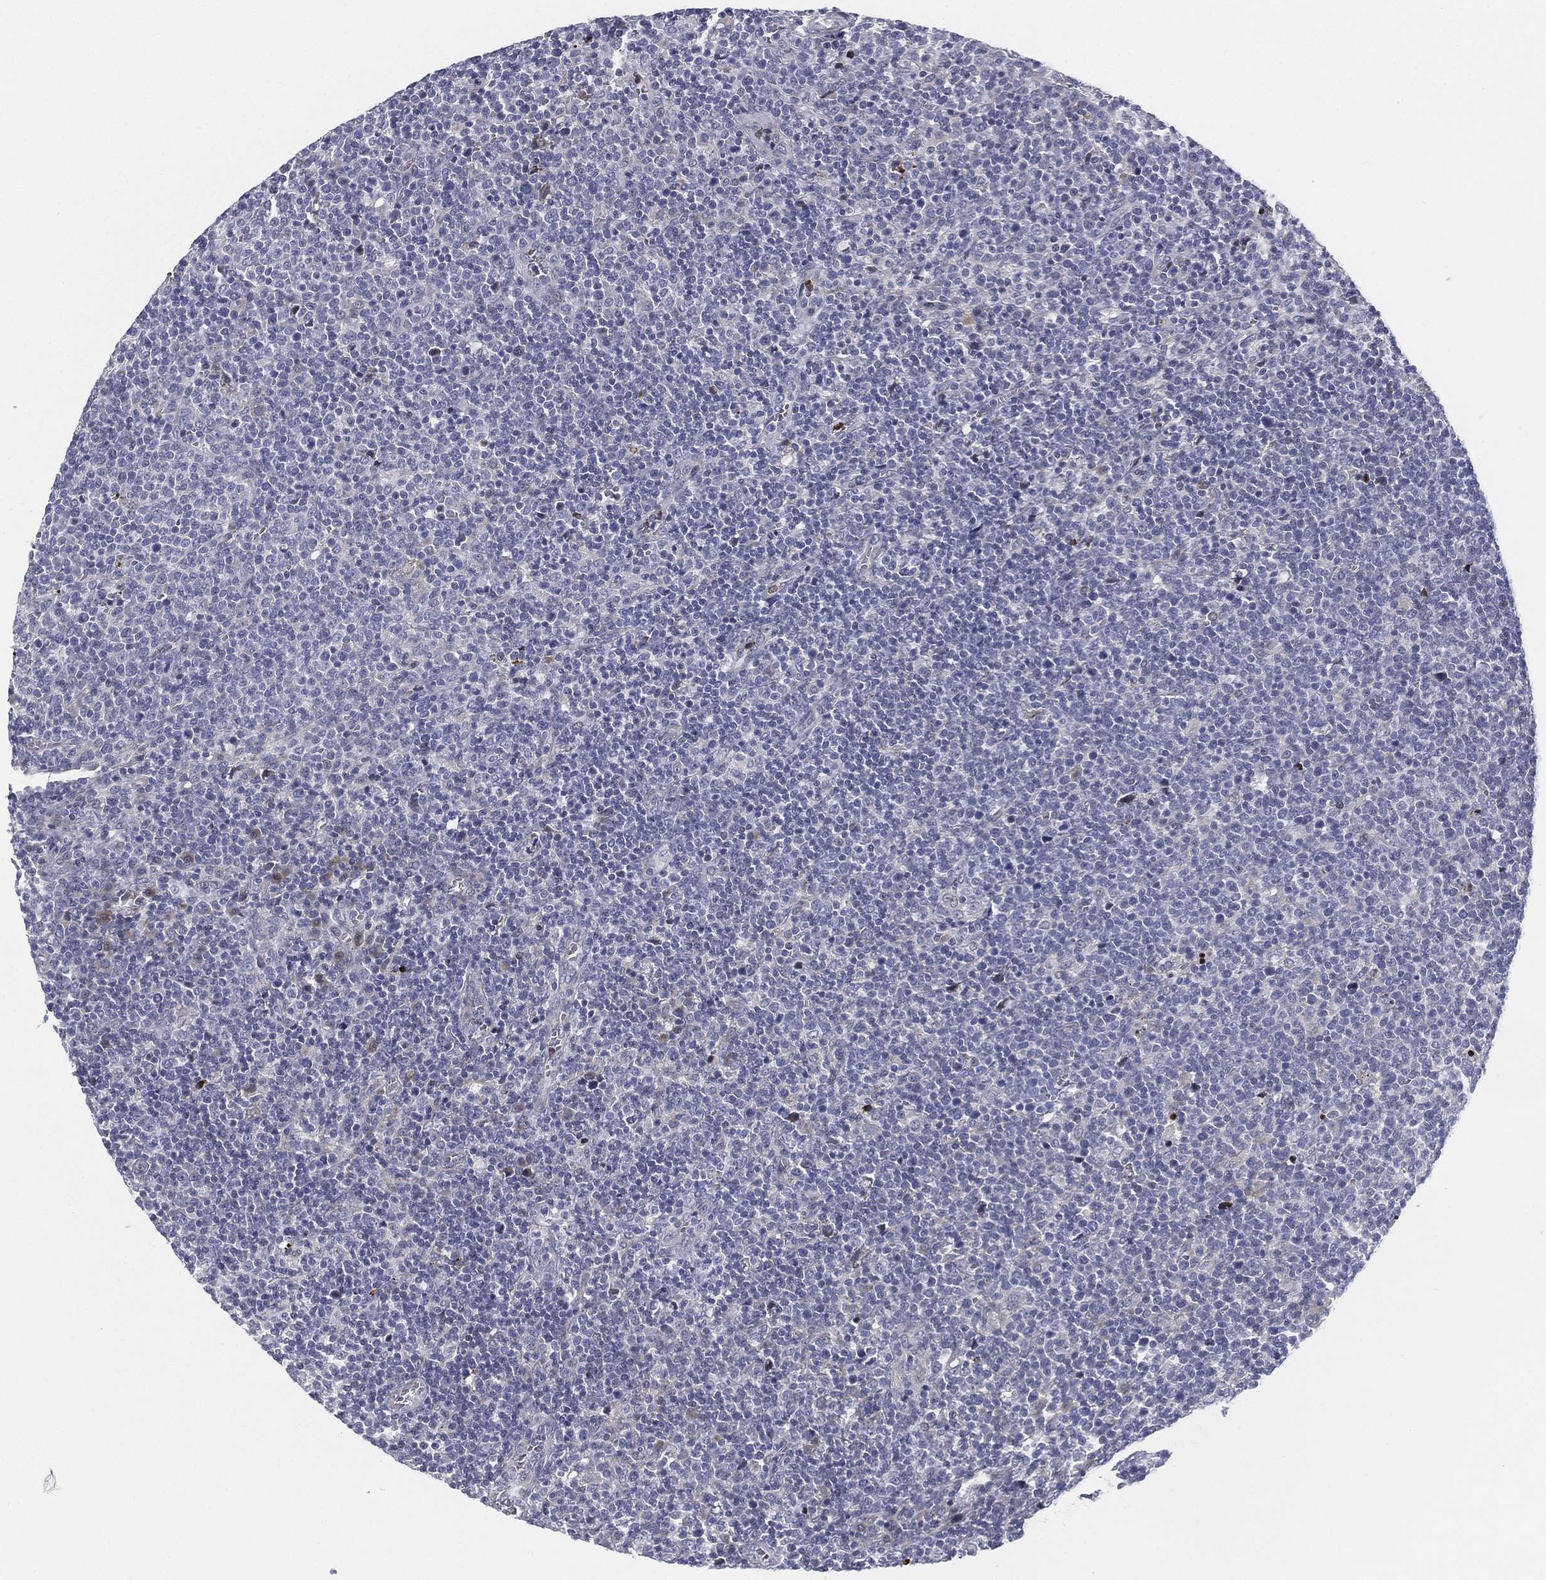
{"staining": {"intensity": "negative", "quantity": "none", "location": "none"}, "tissue": "lymphoma", "cell_type": "Tumor cells", "image_type": "cancer", "snomed": [{"axis": "morphology", "description": "Malignant lymphoma, non-Hodgkin's type, High grade"}, {"axis": "topography", "description": "Lymph node"}], "caption": "This is a image of immunohistochemistry (IHC) staining of lymphoma, which shows no staining in tumor cells.", "gene": "SPPL2C", "patient": {"sex": "male", "age": 61}}